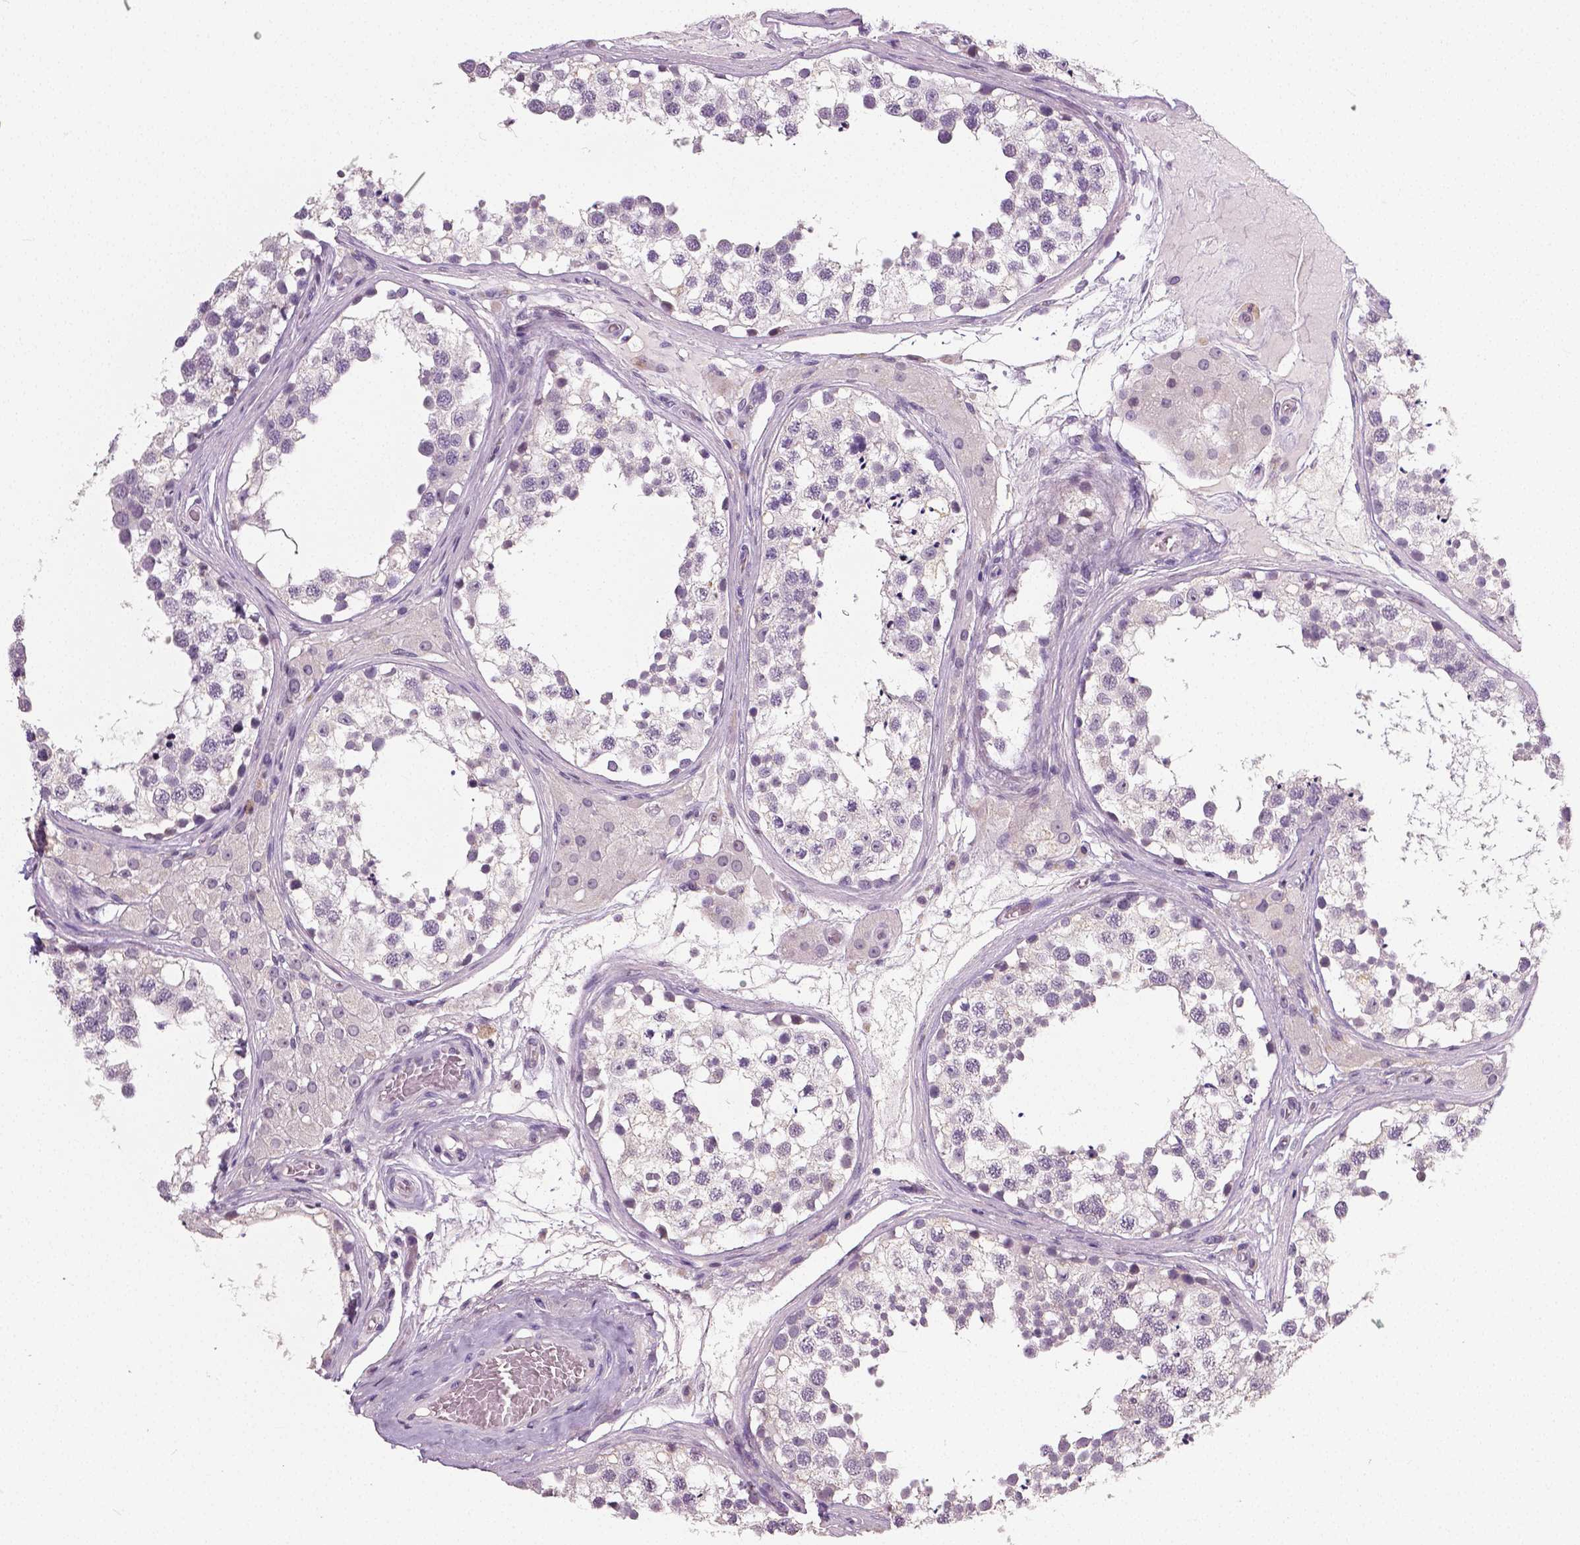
{"staining": {"intensity": "negative", "quantity": "none", "location": "none"}, "tissue": "testis", "cell_type": "Cells in seminiferous ducts", "image_type": "normal", "snomed": [{"axis": "morphology", "description": "Normal tissue, NOS"}, {"axis": "morphology", "description": "Seminoma, NOS"}, {"axis": "topography", "description": "Testis"}], "caption": "Immunohistochemical staining of normal human testis exhibits no significant expression in cells in seminiferous ducts.", "gene": "NECAB1", "patient": {"sex": "male", "age": 65}}